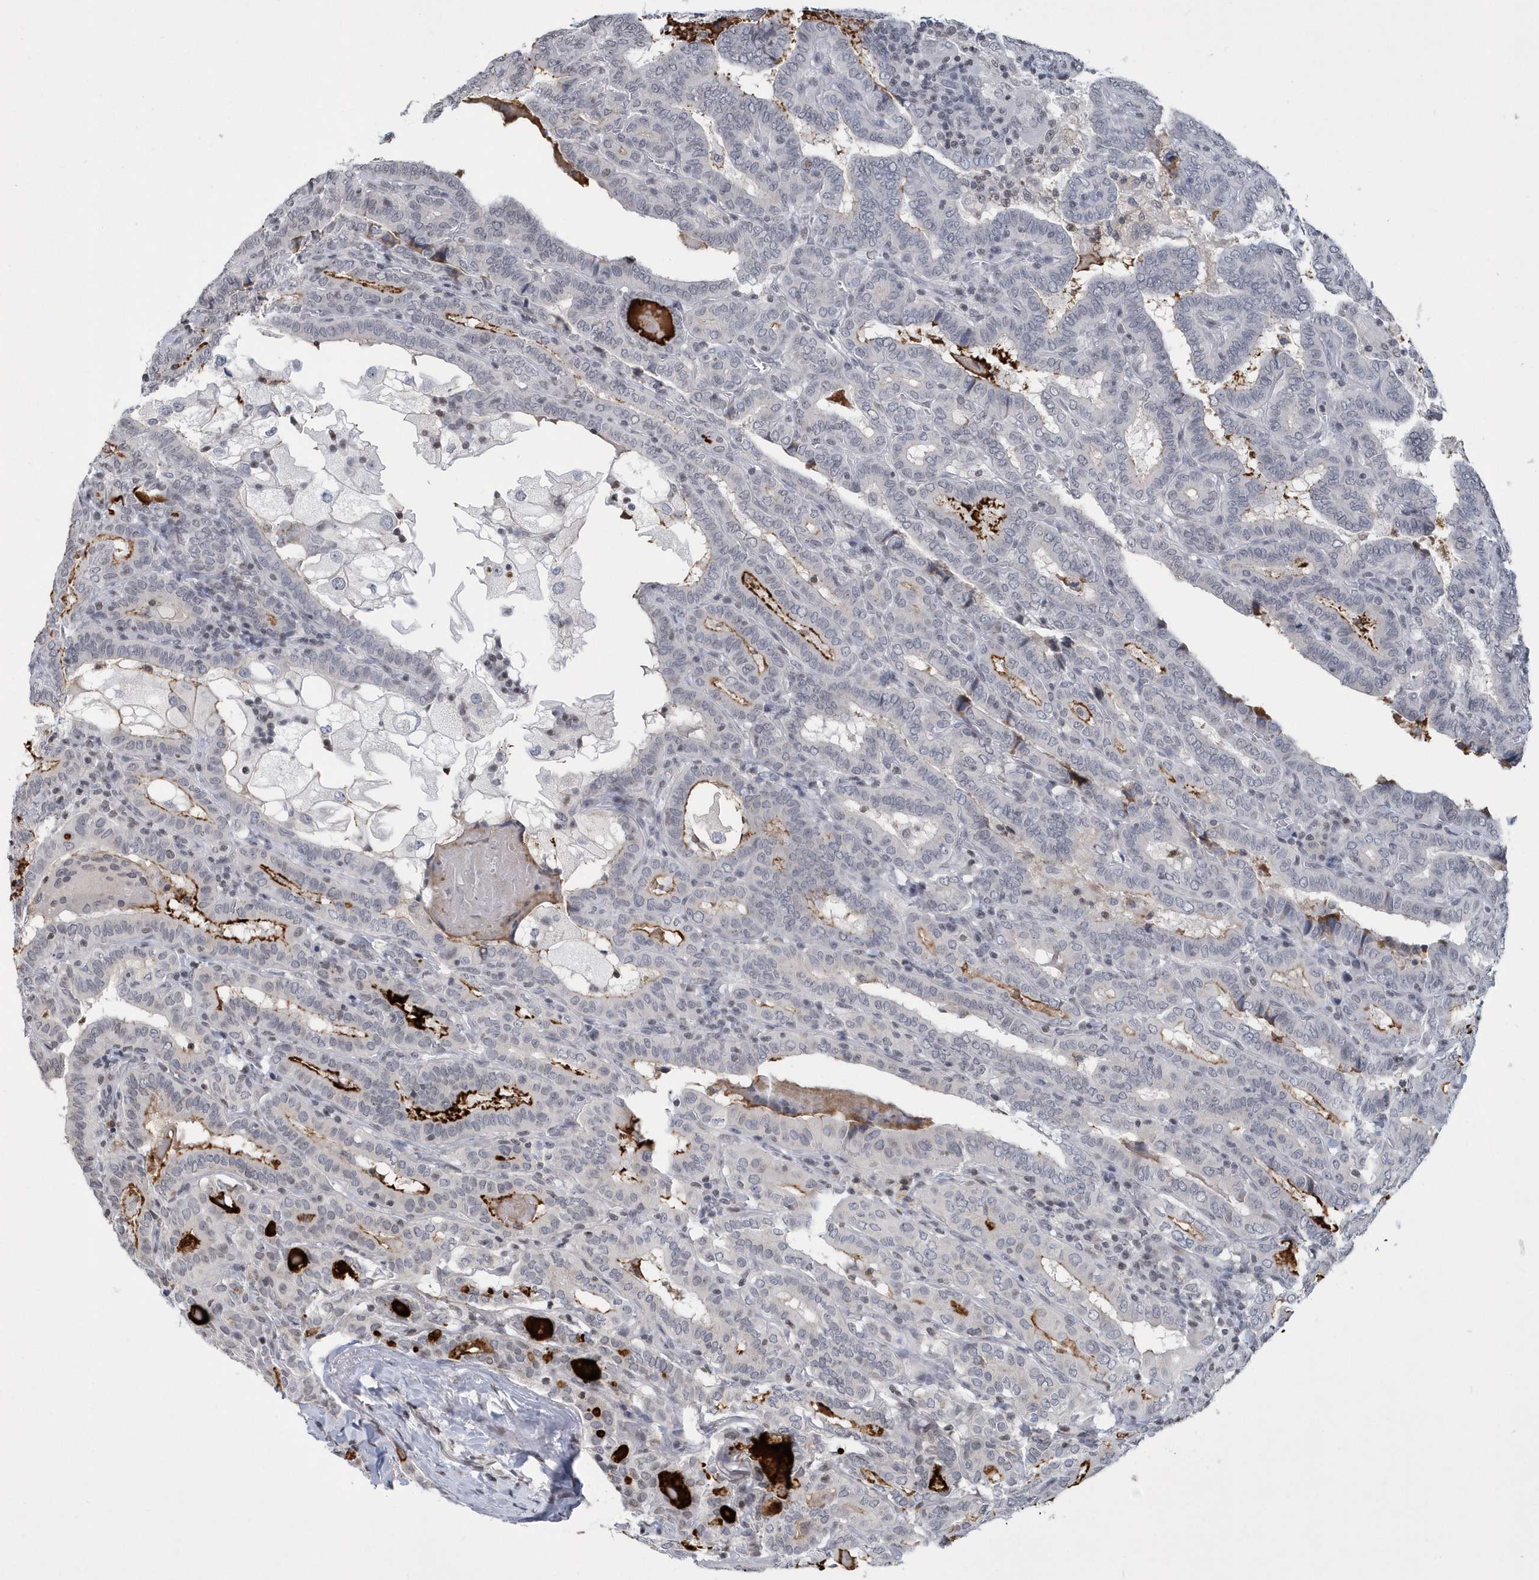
{"staining": {"intensity": "moderate", "quantity": "<25%", "location": "cytoplasmic/membranous"}, "tissue": "thyroid cancer", "cell_type": "Tumor cells", "image_type": "cancer", "snomed": [{"axis": "morphology", "description": "Papillary adenocarcinoma, NOS"}, {"axis": "topography", "description": "Thyroid gland"}], "caption": "Thyroid cancer (papillary adenocarcinoma) stained with DAB immunohistochemistry (IHC) shows low levels of moderate cytoplasmic/membranous expression in about <25% of tumor cells. (DAB IHC with brightfield microscopy, high magnification).", "gene": "VWA5B2", "patient": {"sex": "female", "age": 72}}